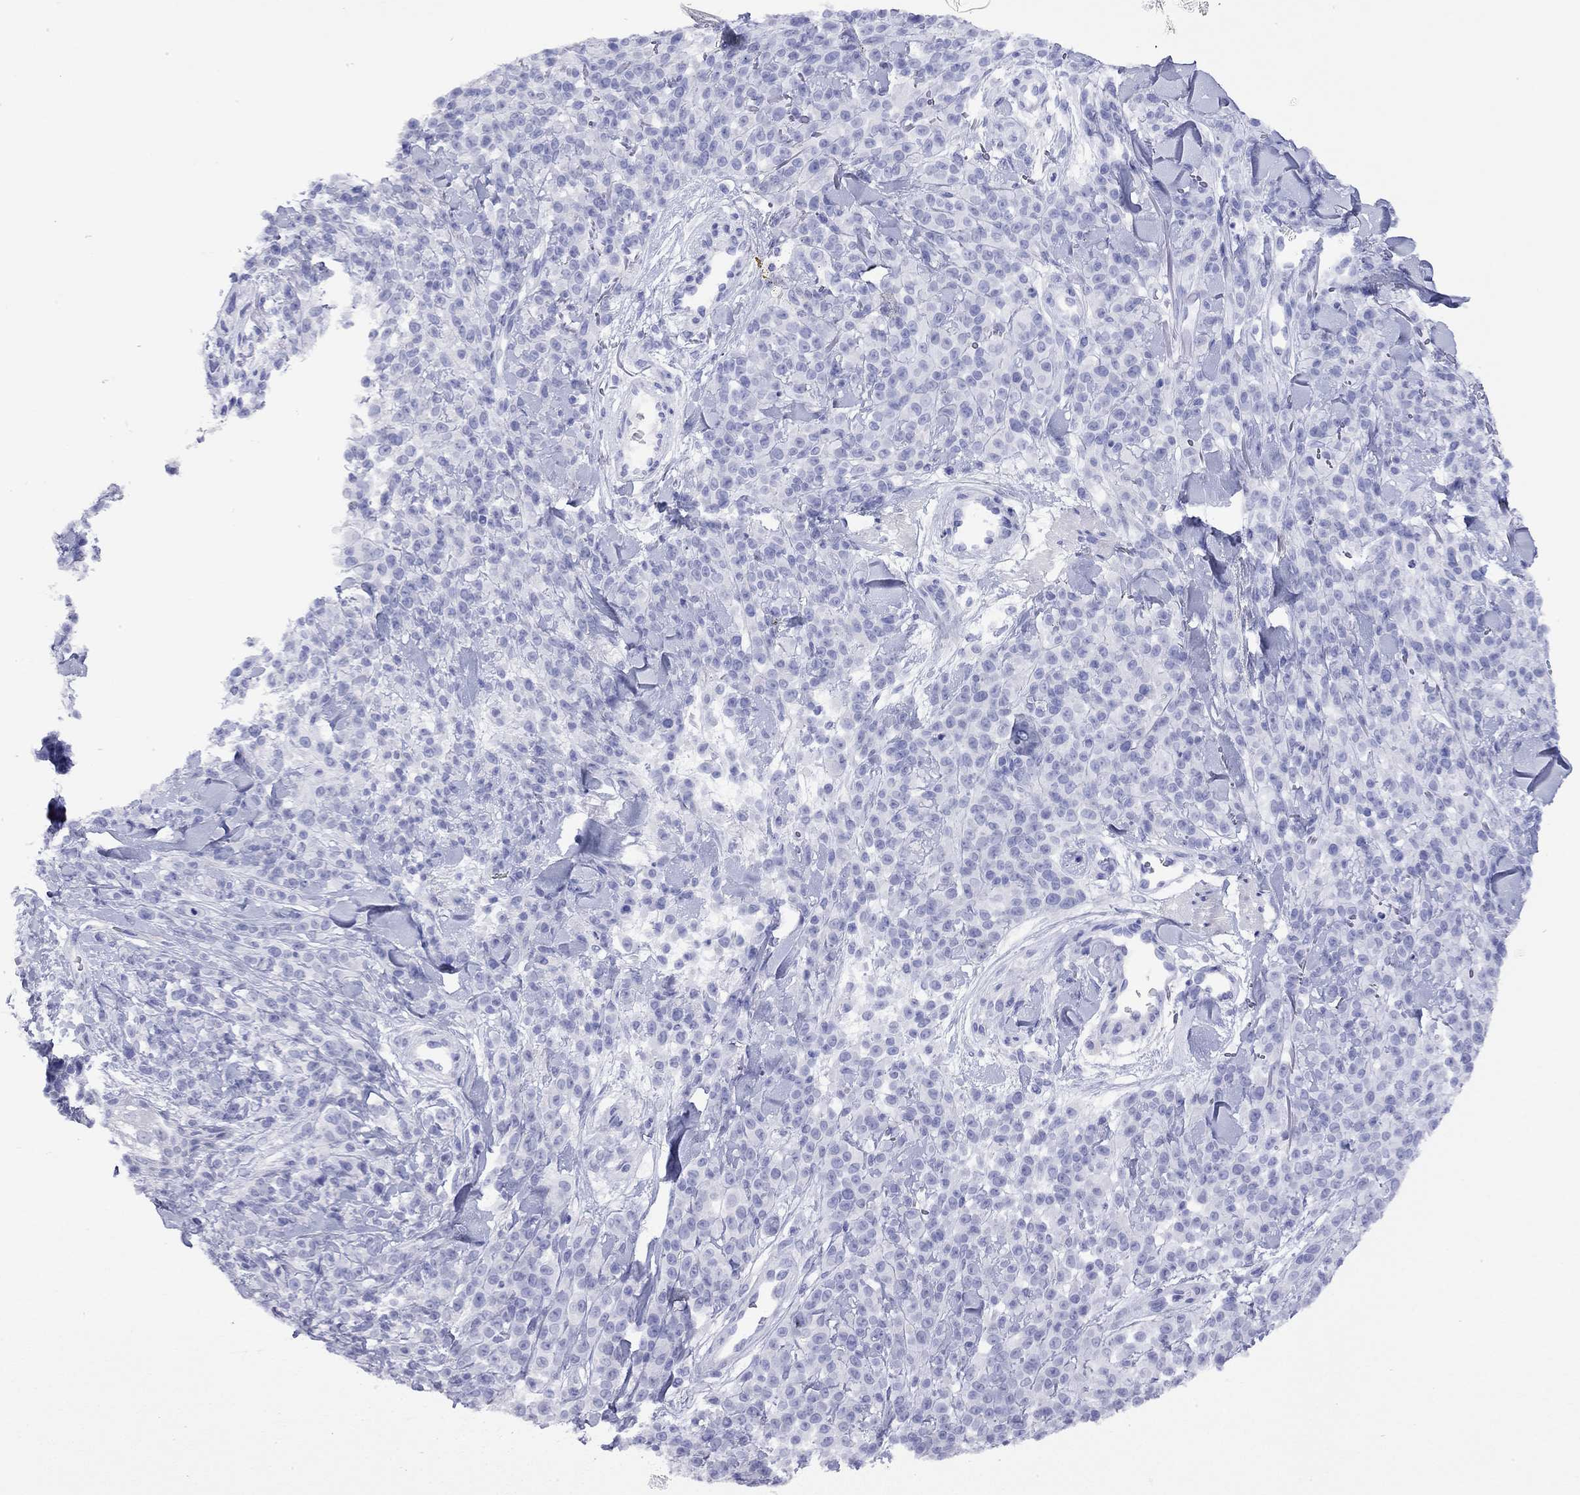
{"staining": {"intensity": "negative", "quantity": "none", "location": "none"}, "tissue": "melanoma", "cell_type": "Tumor cells", "image_type": "cancer", "snomed": [{"axis": "morphology", "description": "Malignant melanoma, NOS"}, {"axis": "topography", "description": "Skin"}, {"axis": "topography", "description": "Skin of trunk"}], "caption": "IHC of human melanoma demonstrates no staining in tumor cells.", "gene": "FIGLA", "patient": {"sex": "male", "age": 74}}